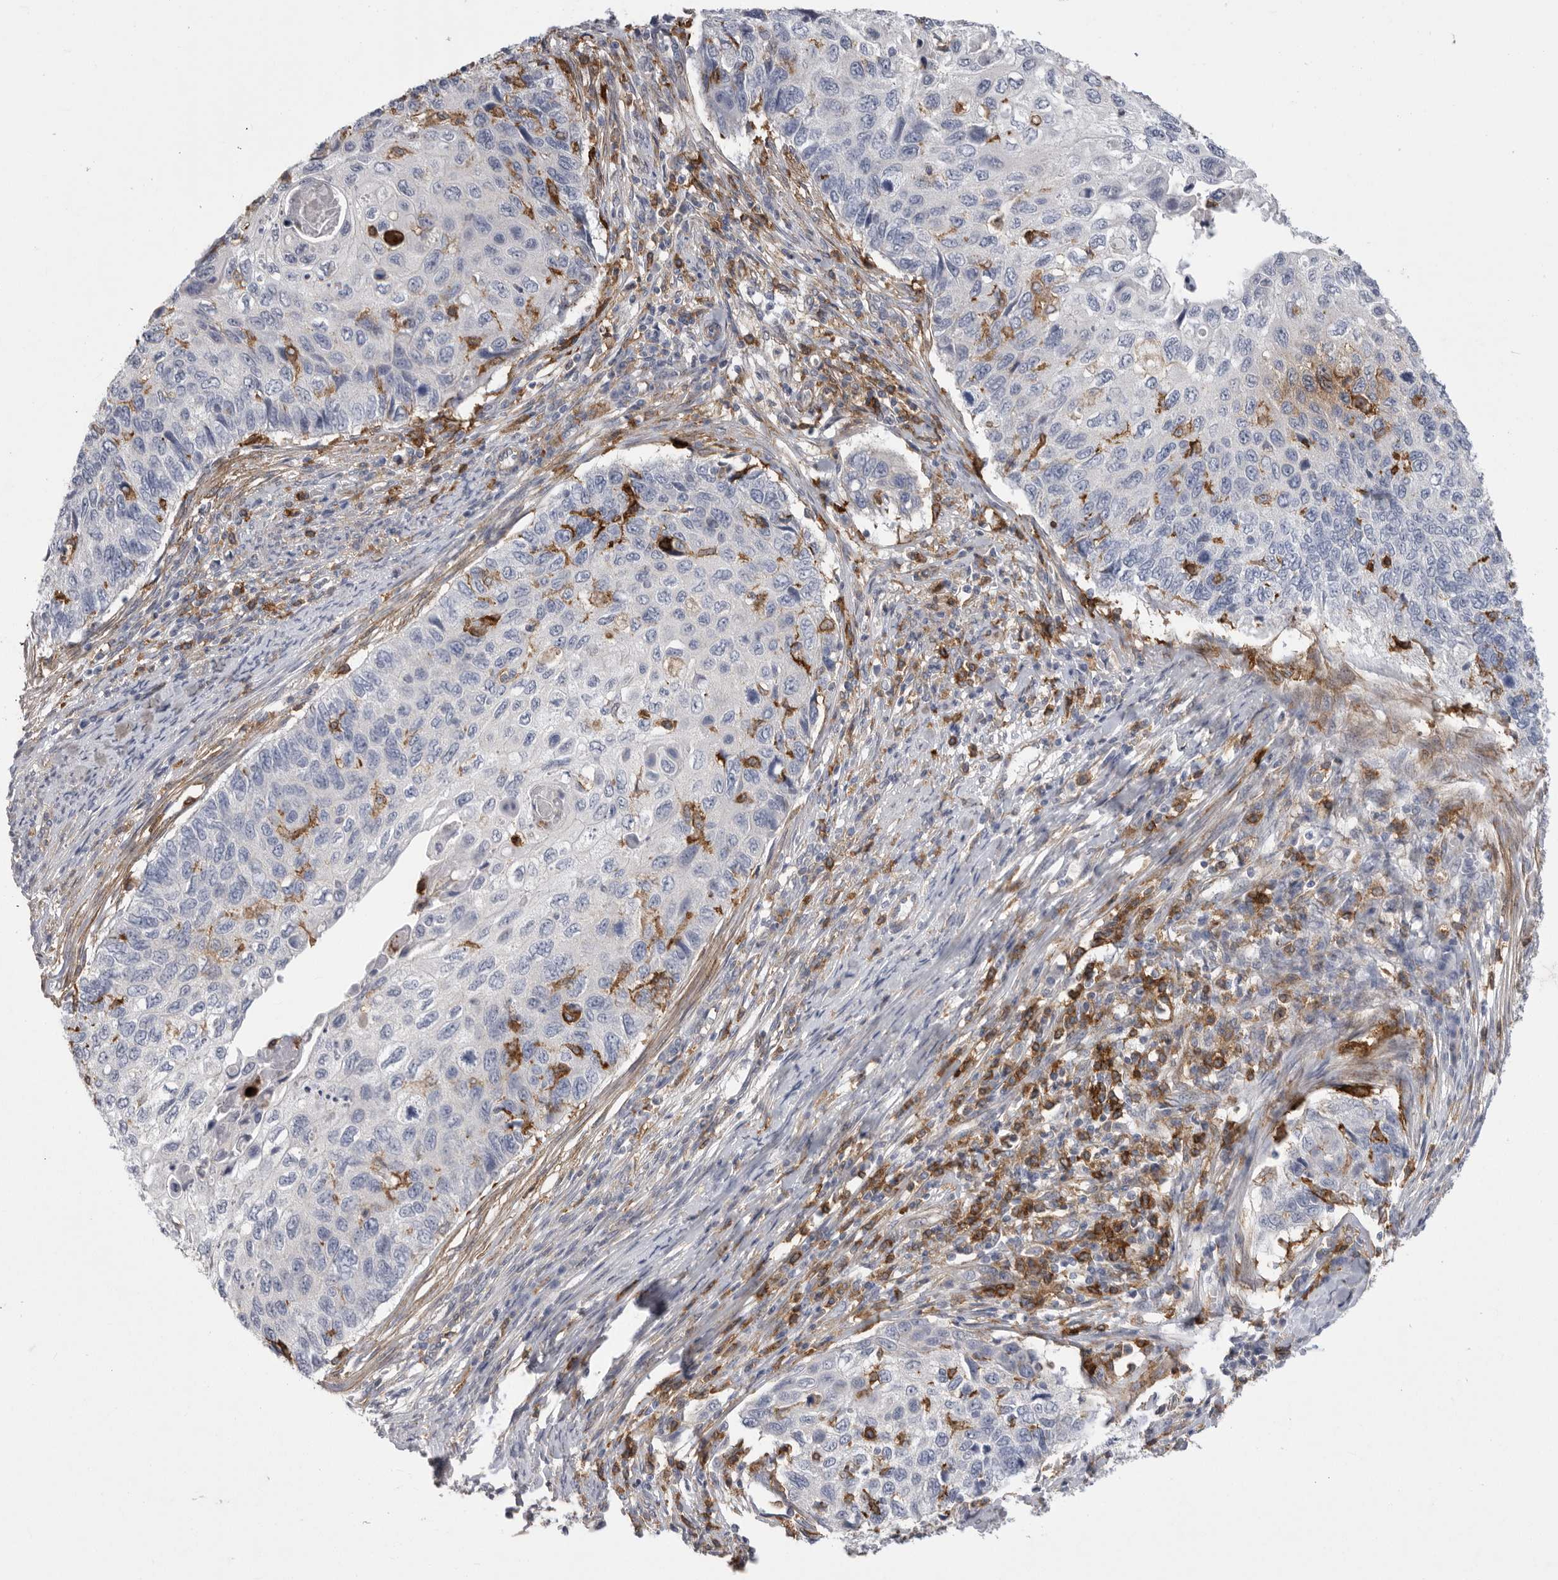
{"staining": {"intensity": "negative", "quantity": "none", "location": "none"}, "tissue": "cervical cancer", "cell_type": "Tumor cells", "image_type": "cancer", "snomed": [{"axis": "morphology", "description": "Squamous cell carcinoma, NOS"}, {"axis": "topography", "description": "Cervix"}], "caption": "Tumor cells are negative for protein expression in human squamous cell carcinoma (cervical).", "gene": "SIGLEC10", "patient": {"sex": "female", "age": 70}}